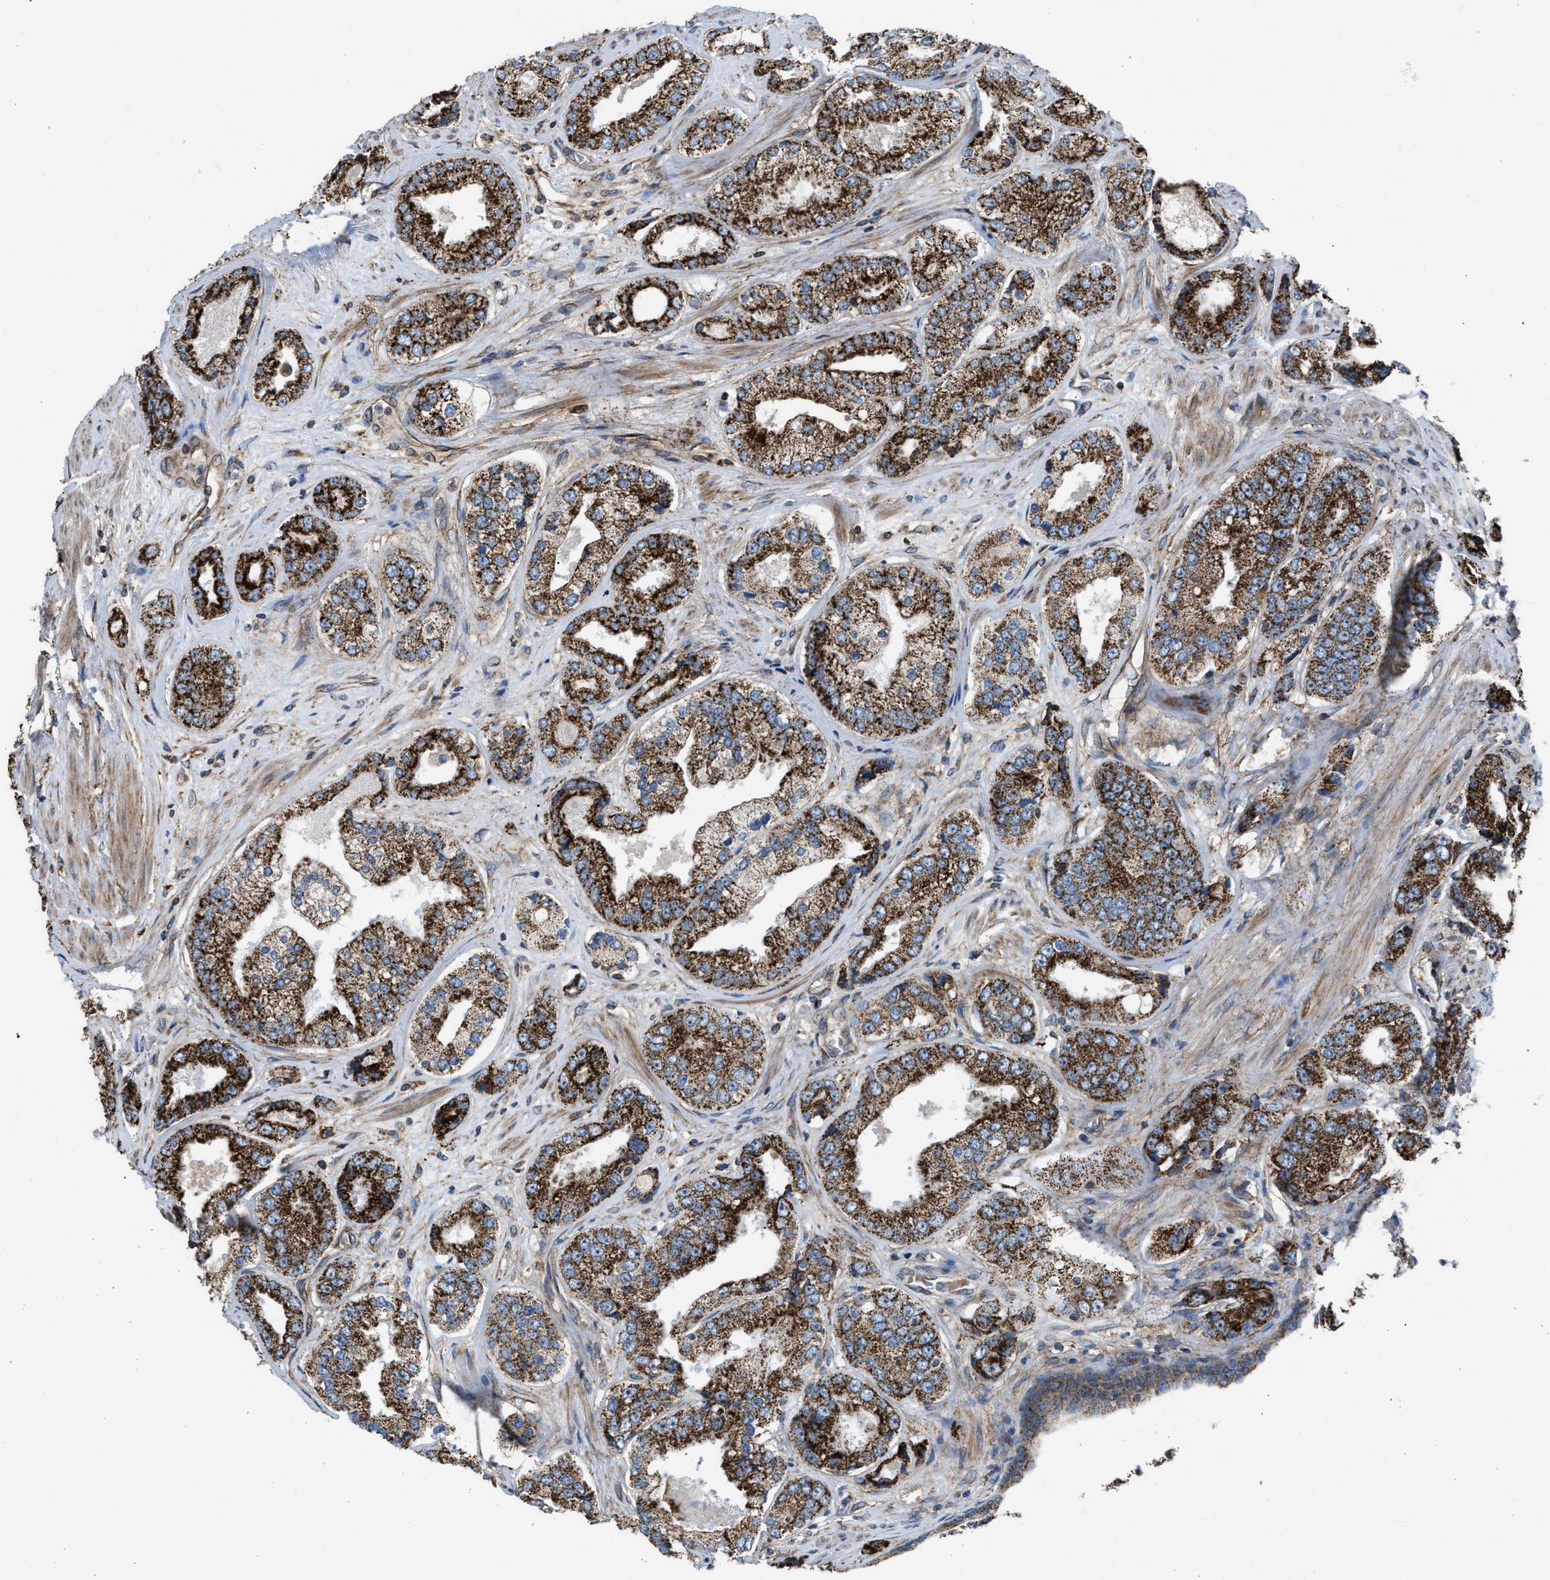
{"staining": {"intensity": "strong", "quantity": ">75%", "location": "cytoplasmic/membranous"}, "tissue": "prostate cancer", "cell_type": "Tumor cells", "image_type": "cancer", "snomed": [{"axis": "morphology", "description": "Adenocarcinoma, High grade"}, {"axis": "topography", "description": "Prostate"}], "caption": "This is a photomicrograph of immunohistochemistry staining of prostate cancer, which shows strong expression in the cytoplasmic/membranous of tumor cells.", "gene": "SLC10A3", "patient": {"sex": "male", "age": 61}}